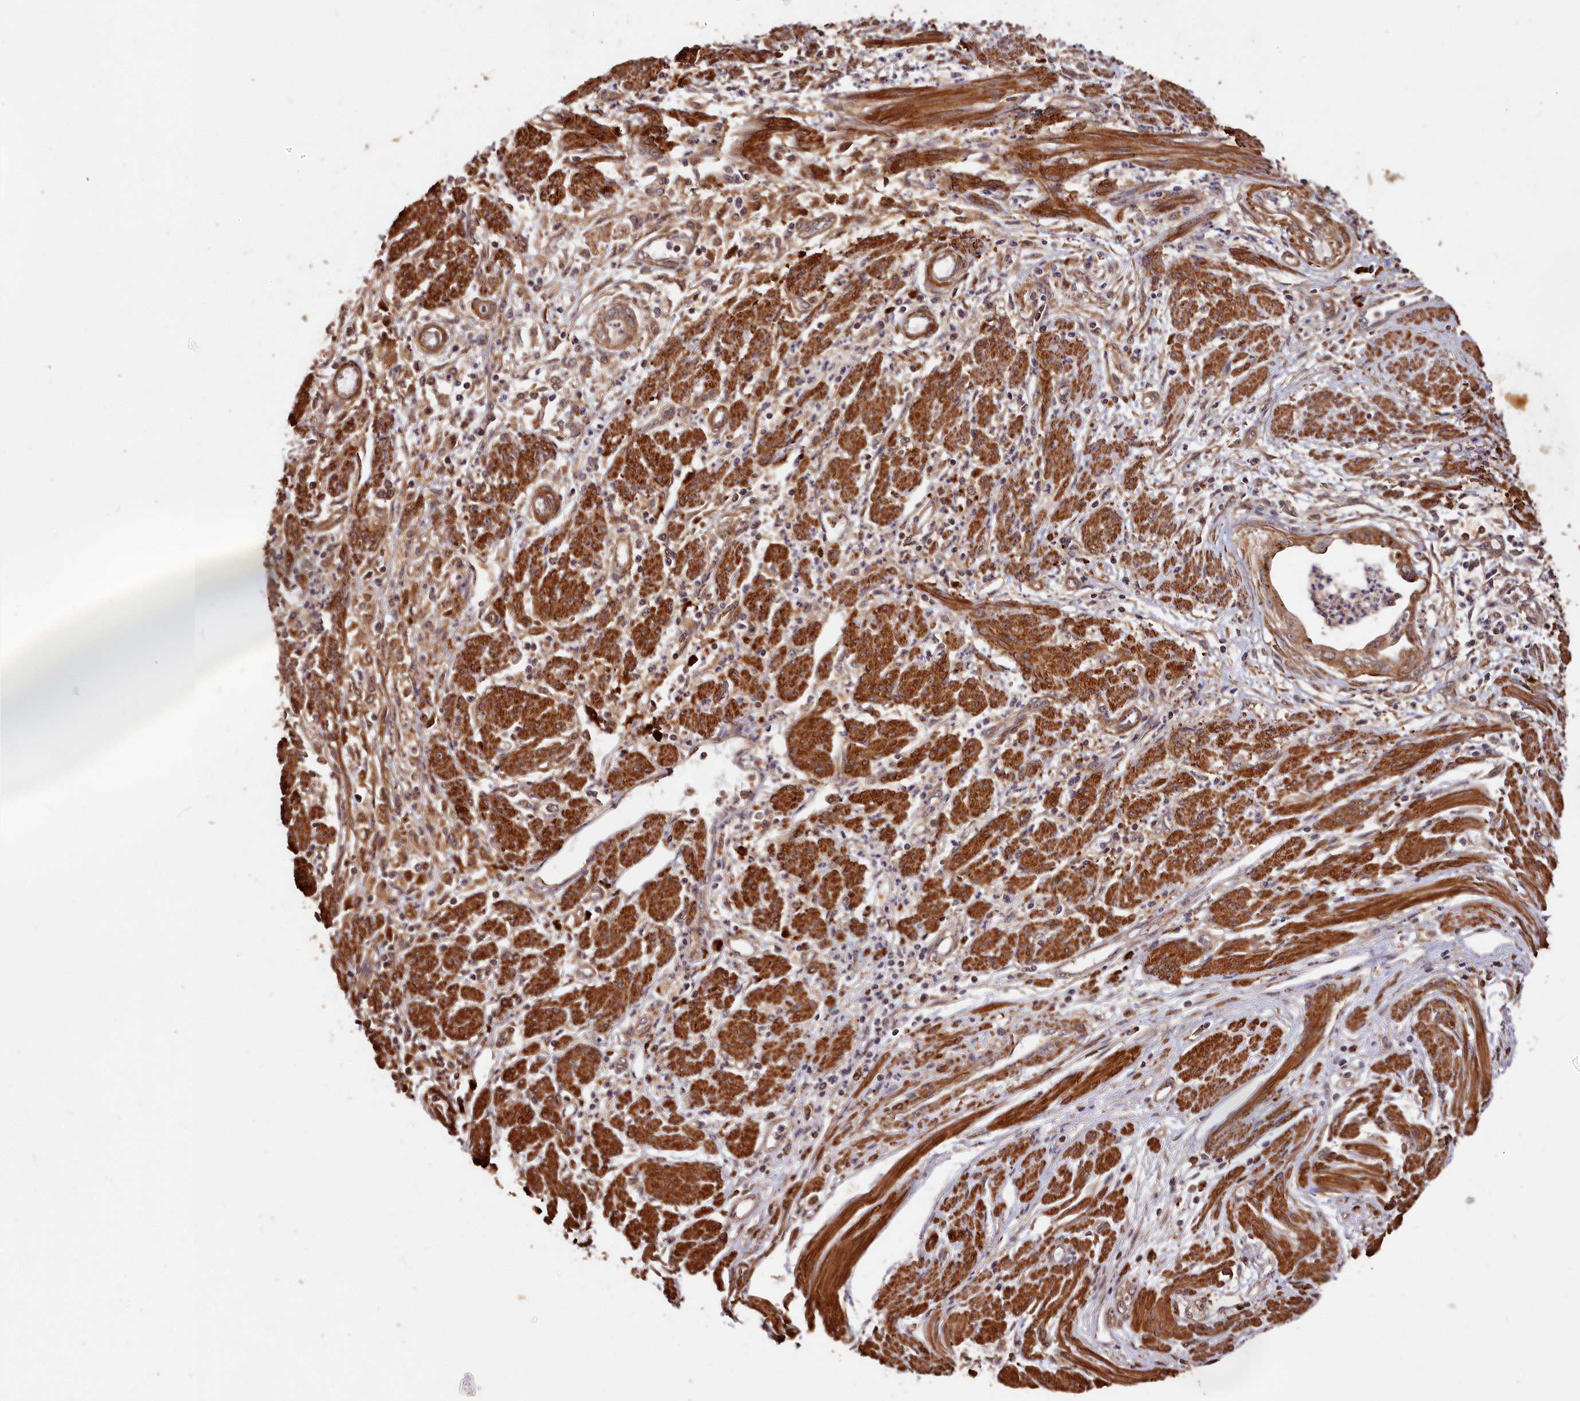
{"staining": {"intensity": "moderate", "quantity": "<25%", "location": "cytoplasmic/membranous"}, "tissue": "endometrial cancer", "cell_type": "Tumor cells", "image_type": "cancer", "snomed": [{"axis": "morphology", "description": "Adenocarcinoma, NOS"}, {"axis": "topography", "description": "Endometrium"}], "caption": "Immunohistochemistry (IHC) (DAB) staining of adenocarcinoma (endometrial) demonstrates moderate cytoplasmic/membranous protein positivity in approximately <25% of tumor cells. (Brightfield microscopy of DAB IHC at high magnification).", "gene": "MMP15", "patient": {"sex": "female", "age": 73}}